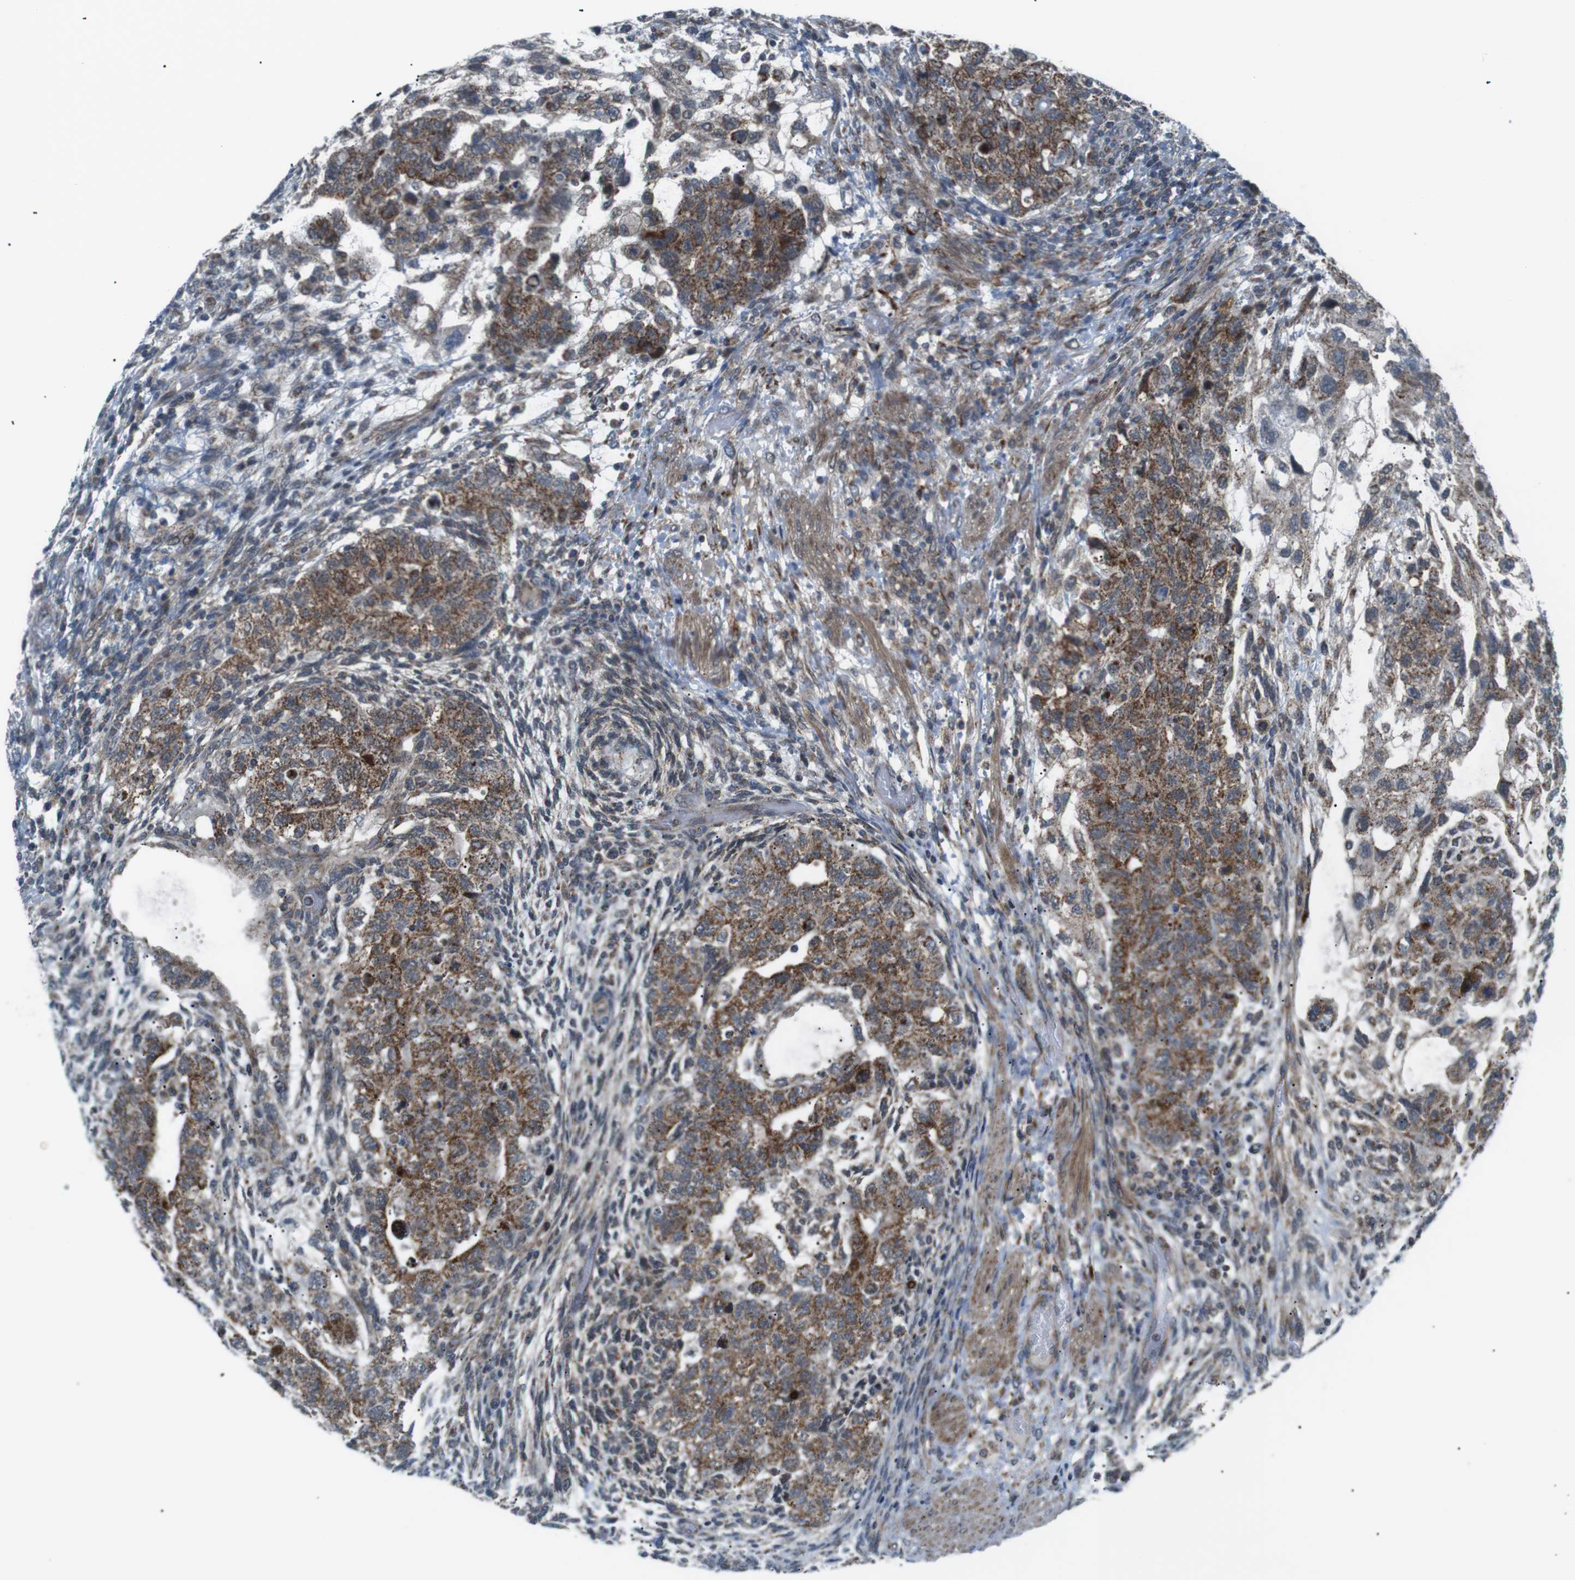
{"staining": {"intensity": "moderate", "quantity": ">75%", "location": "cytoplasmic/membranous"}, "tissue": "testis cancer", "cell_type": "Tumor cells", "image_type": "cancer", "snomed": [{"axis": "morphology", "description": "Normal tissue, NOS"}, {"axis": "morphology", "description": "Carcinoma, Embryonal, NOS"}, {"axis": "topography", "description": "Testis"}], "caption": "Protein analysis of testis cancer (embryonal carcinoma) tissue exhibits moderate cytoplasmic/membranous staining in about >75% of tumor cells.", "gene": "ARID5B", "patient": {"sex": "male", "age": 36}}